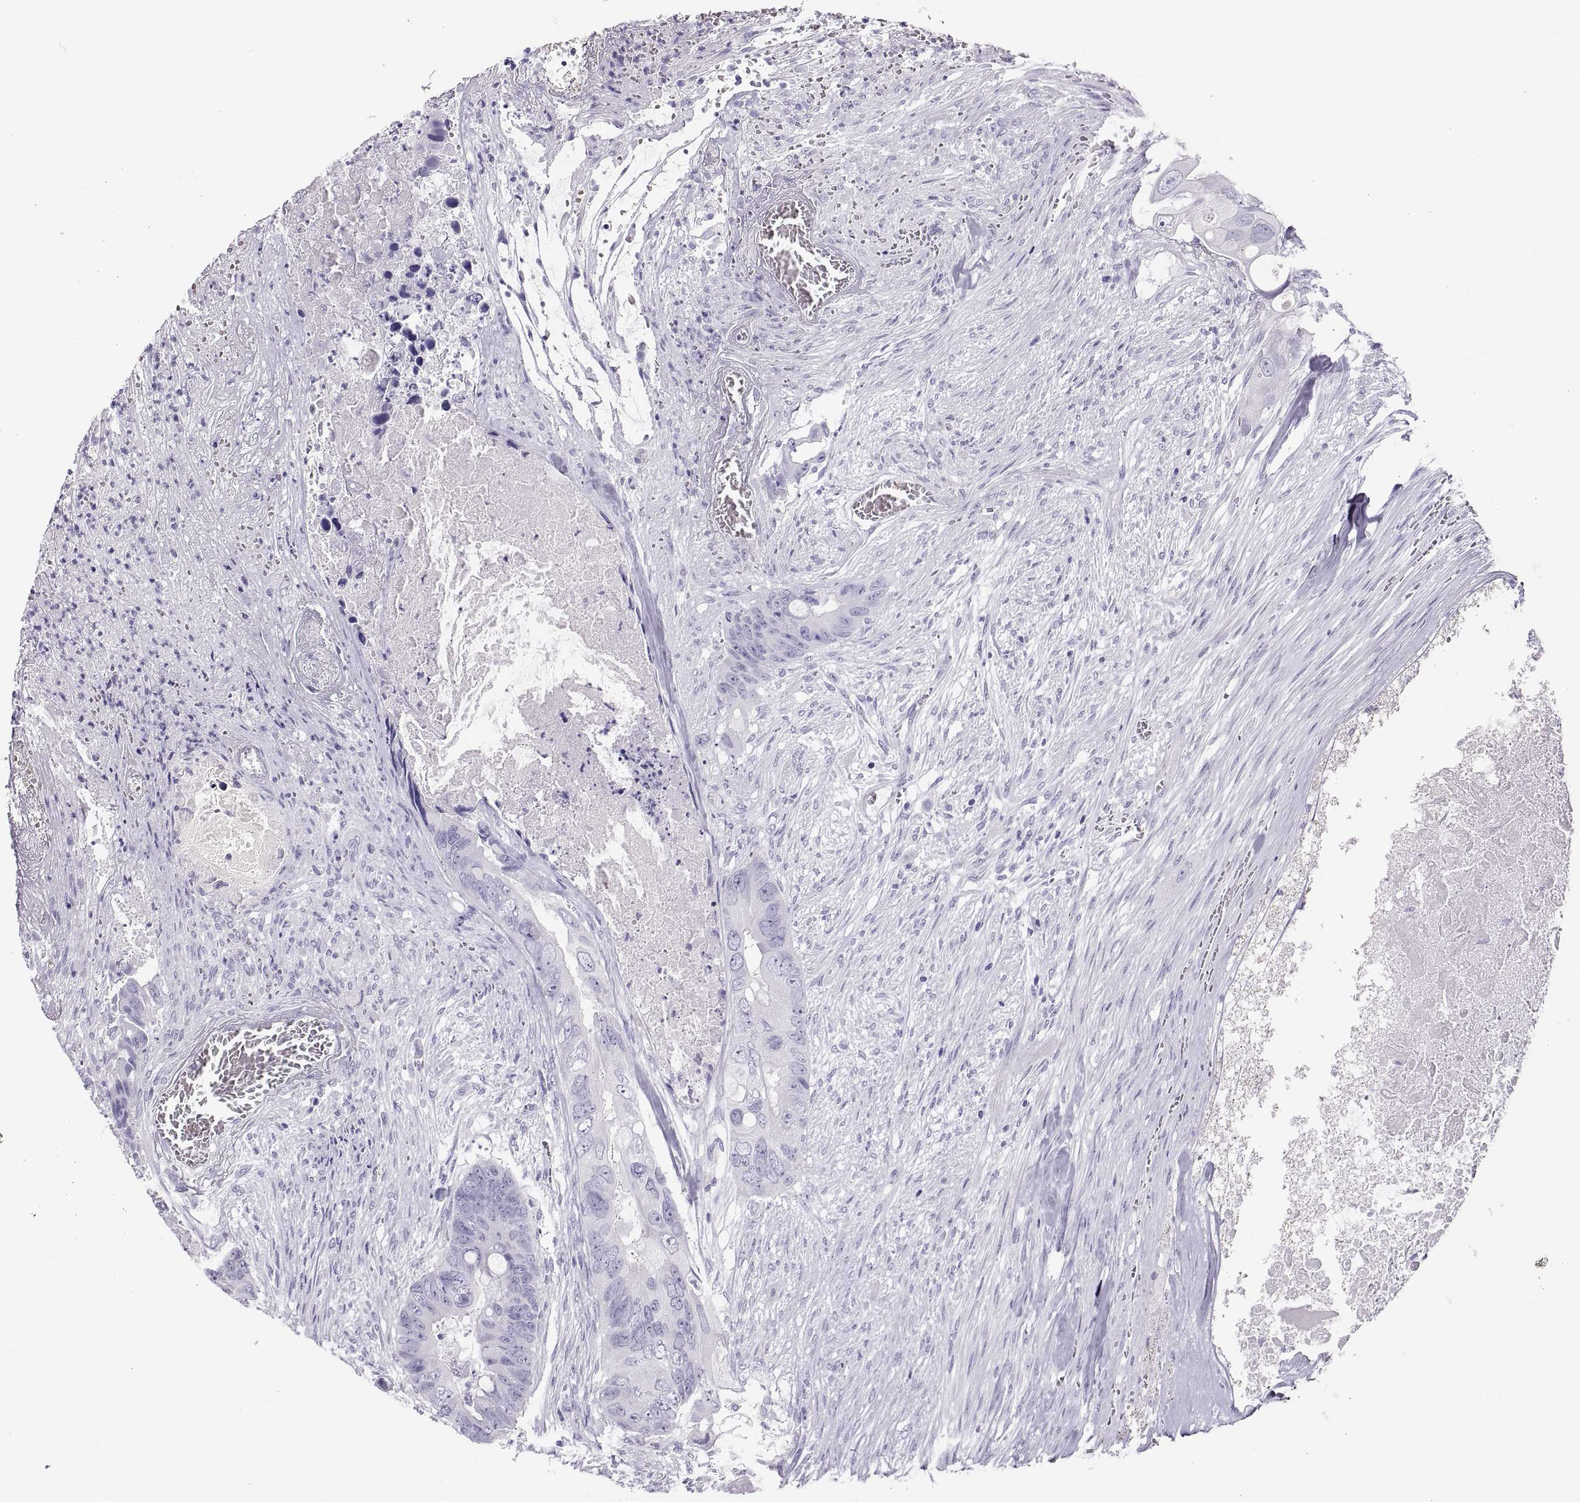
{"staining": {"intensity": "negative", "quantity": "none", "location": "none"}, "tissue": "colorectal cancer", "cell_type": "Tumor cells", "image_type": "cancer", "snomed": [{"axis": "morphology", "description": "Adenocarcinoma, NOS"}, {"axis": "topography", "description": "Rectum"}], "caption": "DAB (3,3'-diaminobenzidine) immunohistochemical staining of colorectal cancer demonstrates no significant expression in tumor cells.", "gene": "SEMG1", "patient": {"sex": "male", "age": 63}}